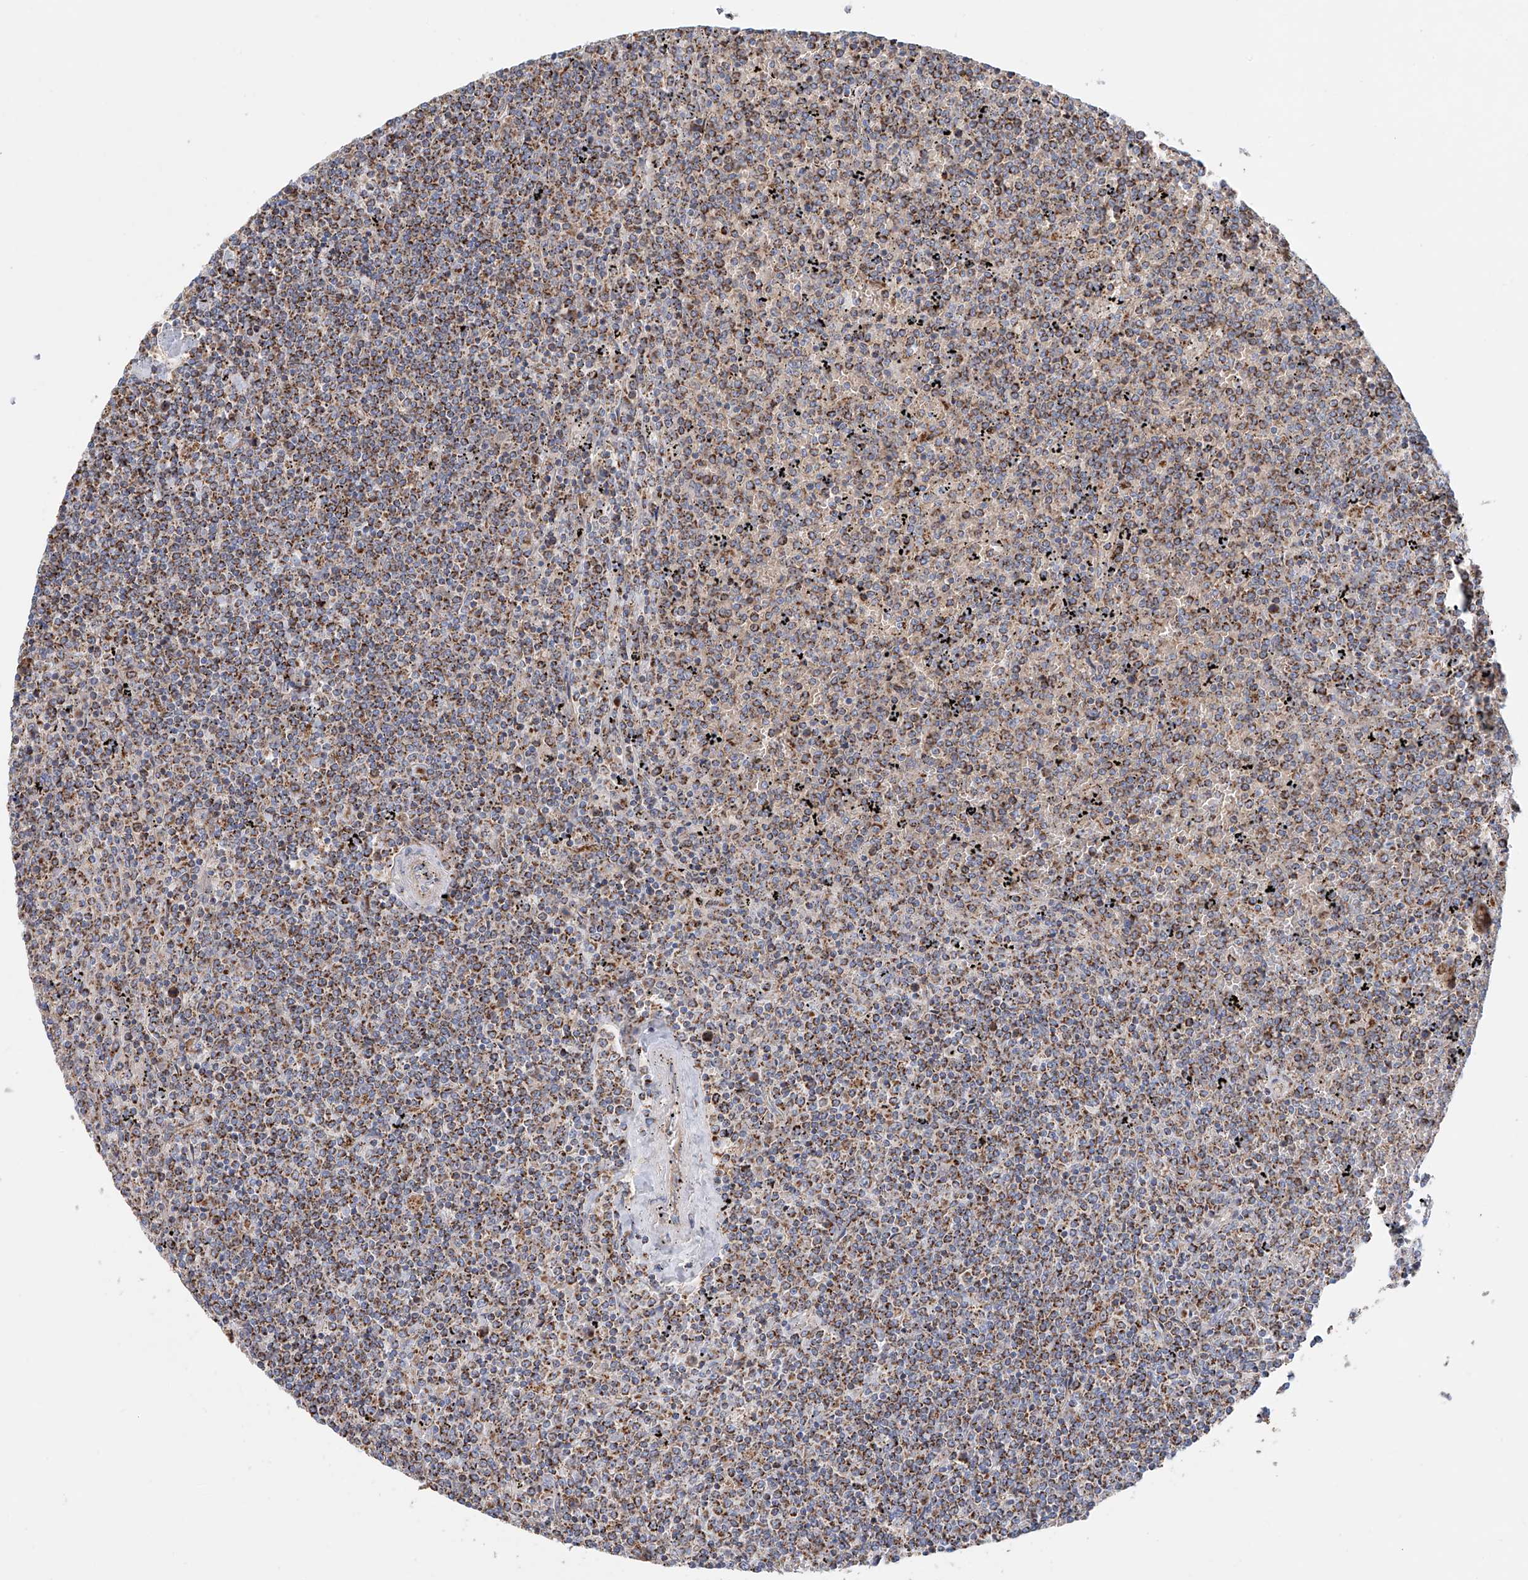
{"staining": {"intensity": "moderate", "quantity": ">75%", "location": "cytoplasmic/membranous"}, "tissue": "lymphoma", "cell_type": "Tumor cells", "image_type": "cancer", "snomed": [{"axis": "morphology", "description": "Malignant lymphoma, non-Hodgkin's type, Low grade"}, {"axis": "topography", "description": "Spleen"}], "caption": "Protein expression analysis of human lymphoma reveals moderate cytoplasmic/membranous expression in approximately >75% of tumor cells. Immunohistochemistry (ihc) stains the protein of interest in brown and the nuclei are stained blue.", "gene": "MCL1", "patient": {"sex": "female", "age": 19}}